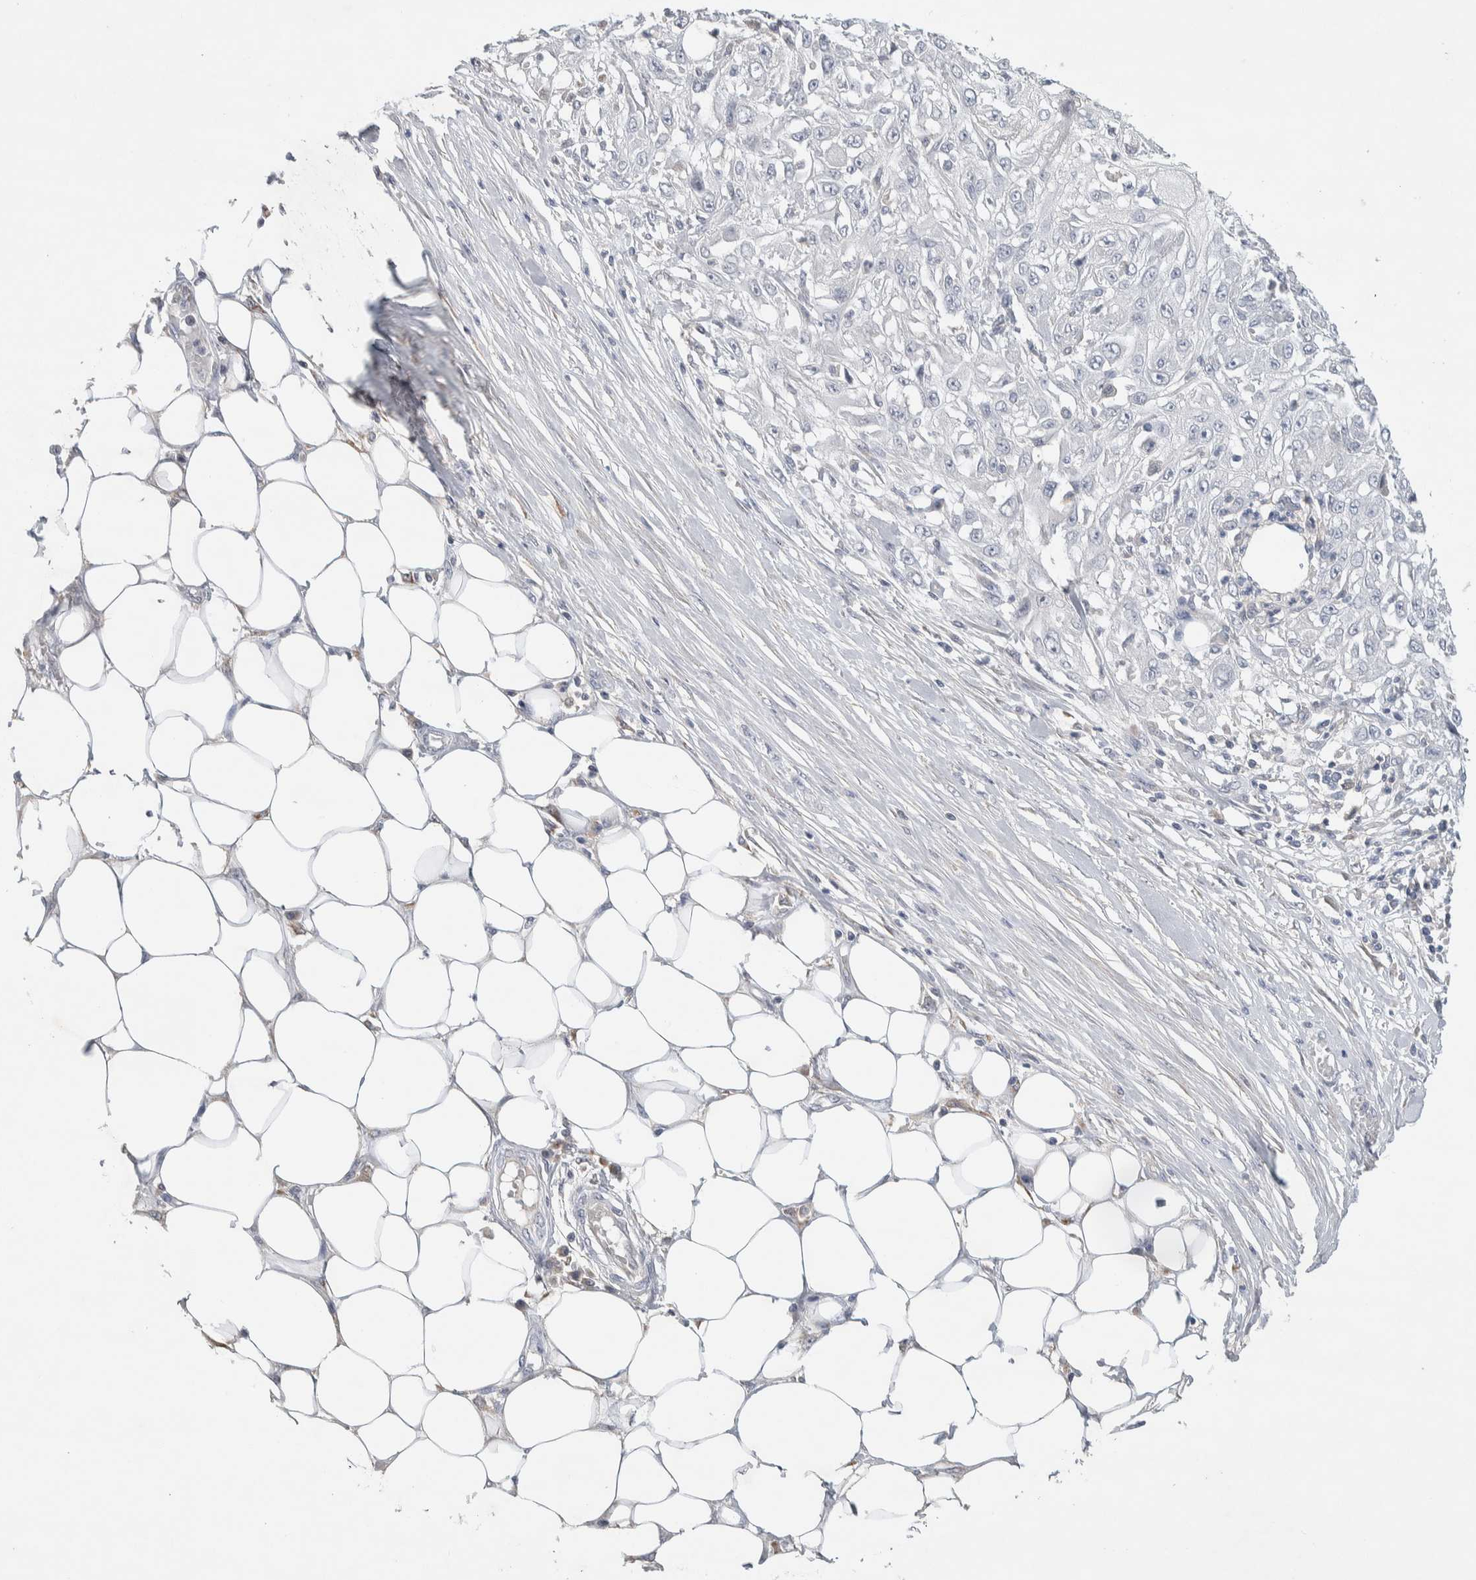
{"staining": {"intensity": "negative", "quantity": "none", "location": "none"}, "tissue": "skin cancer", "cell_type": "Tumor cells", "image_type": "cancer", "snomed": [{"axis": "morphology", "description": "Squamous cell carcinoma, NOS"}, {"axis": "morphology", "description": "Squamous cell carcinoma, metastatic, NOS"}, {"axis": "topography", "description": "Skin"}, {"axis": "topography", "description": "Lymph node"}], "caption": "Tumor cells show no significant positivity in squamous cell carcinoma (skin).", "gene": "DEPTOR", "patient": {"sex": "male", "age": 75}}